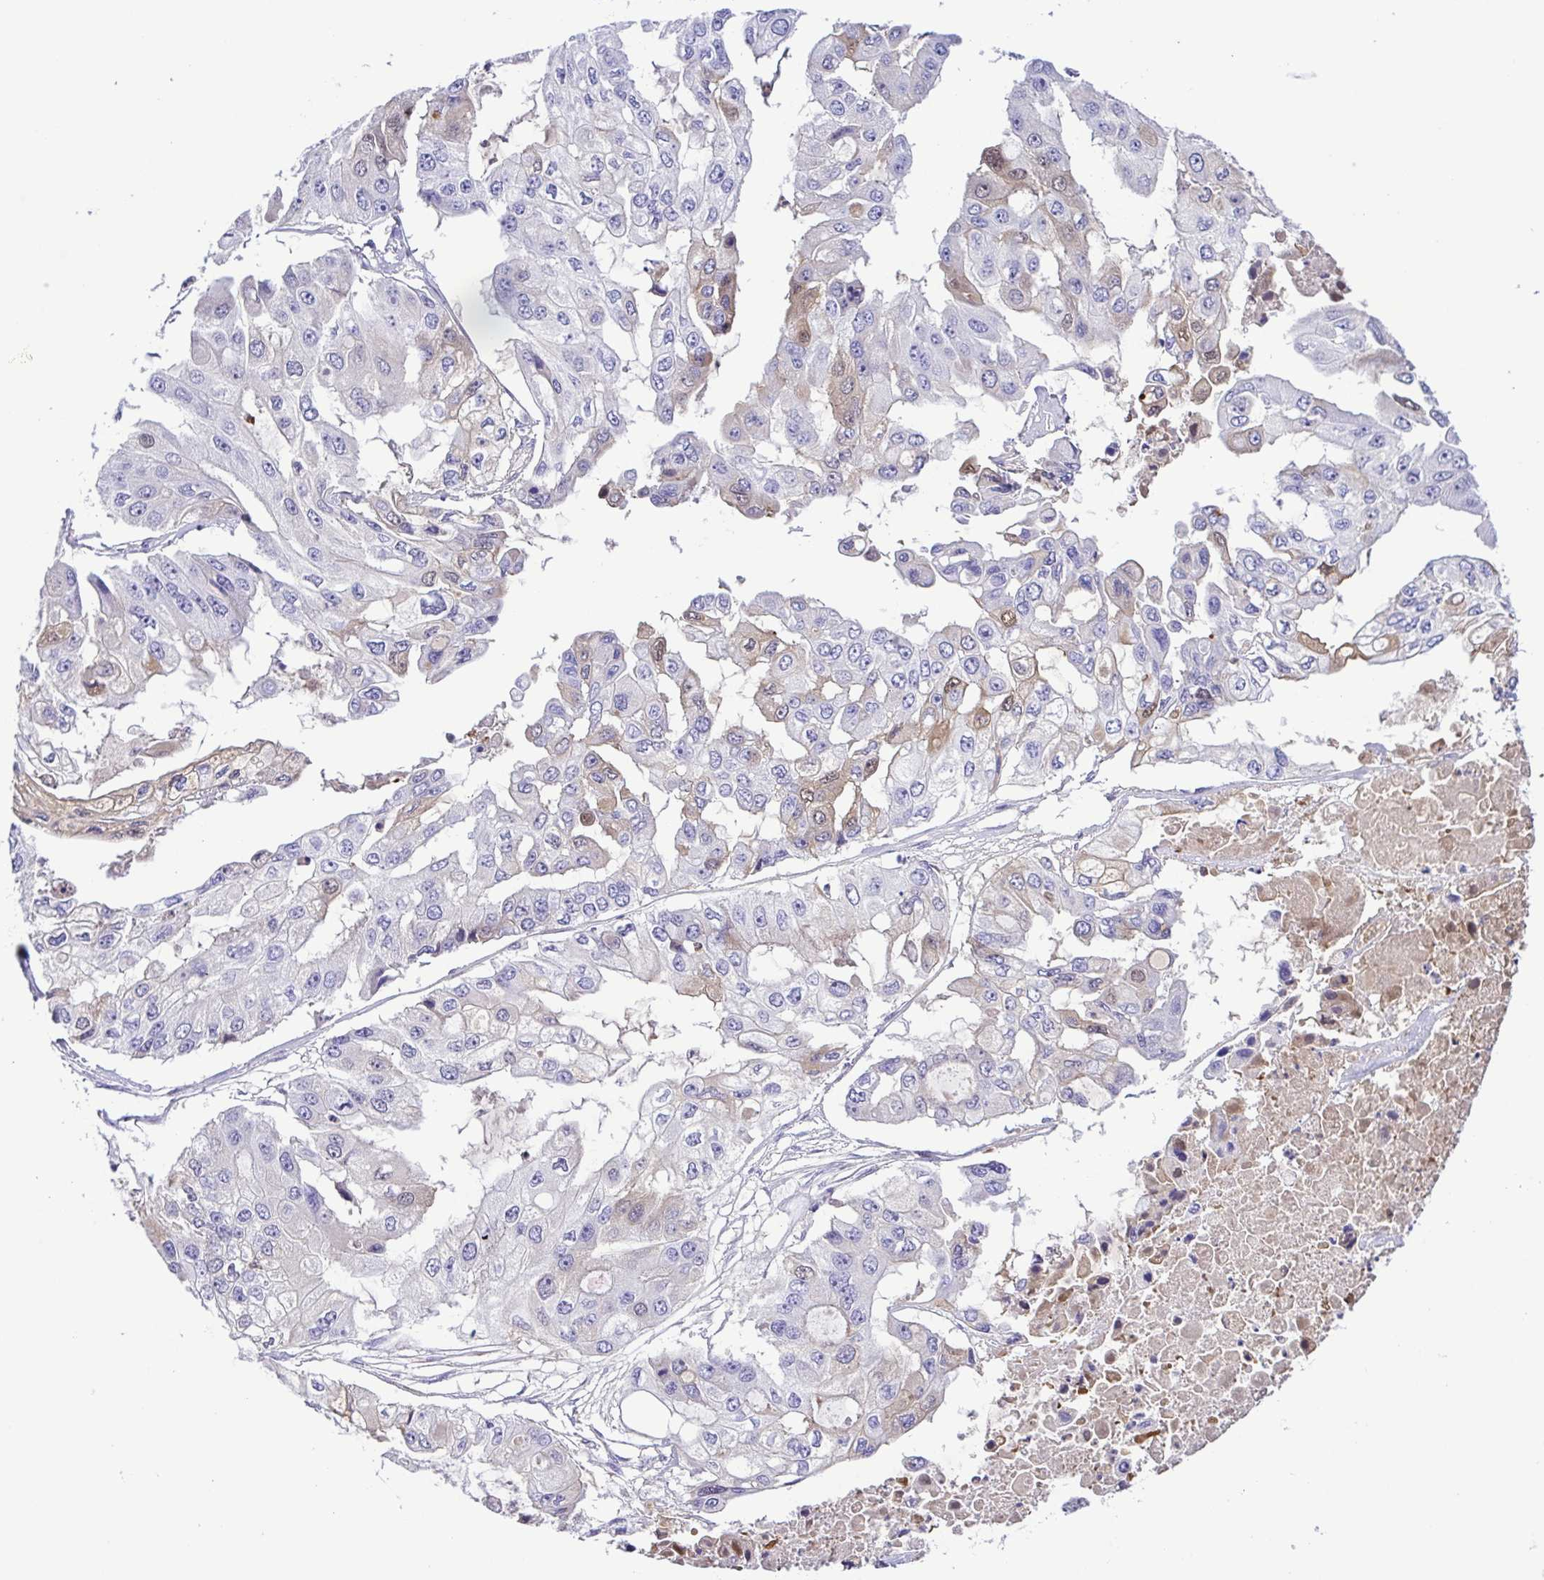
{"staining": {"intensity": "weak", "quantity": "<25%", "location": "cytoplasmic/membranous"}, "tissue": "ovarian cancer", "cell_type": "Tumor cells", "image_type": "cancer", "snomed": [{"axis": "morphology", "description": "Cystadenocarcinoma, serous, NOS"}, {"axis": "topography", "description": "Ovary"}], "caption": "An IHC histopathology image of ovarian cancer (serous cystadenocarcinoma) is shown. There is no staining in tumor cells of ovarian cancer (serous cystadenocarcinoma). (Stains: DAB immunohistochemistry (IHC) with hematoxylin counter stain, Microscopy: brightfield microscopy at high magnification).", "gene": "IGFL1", "patient": {"sex": "female", "age": 56}}